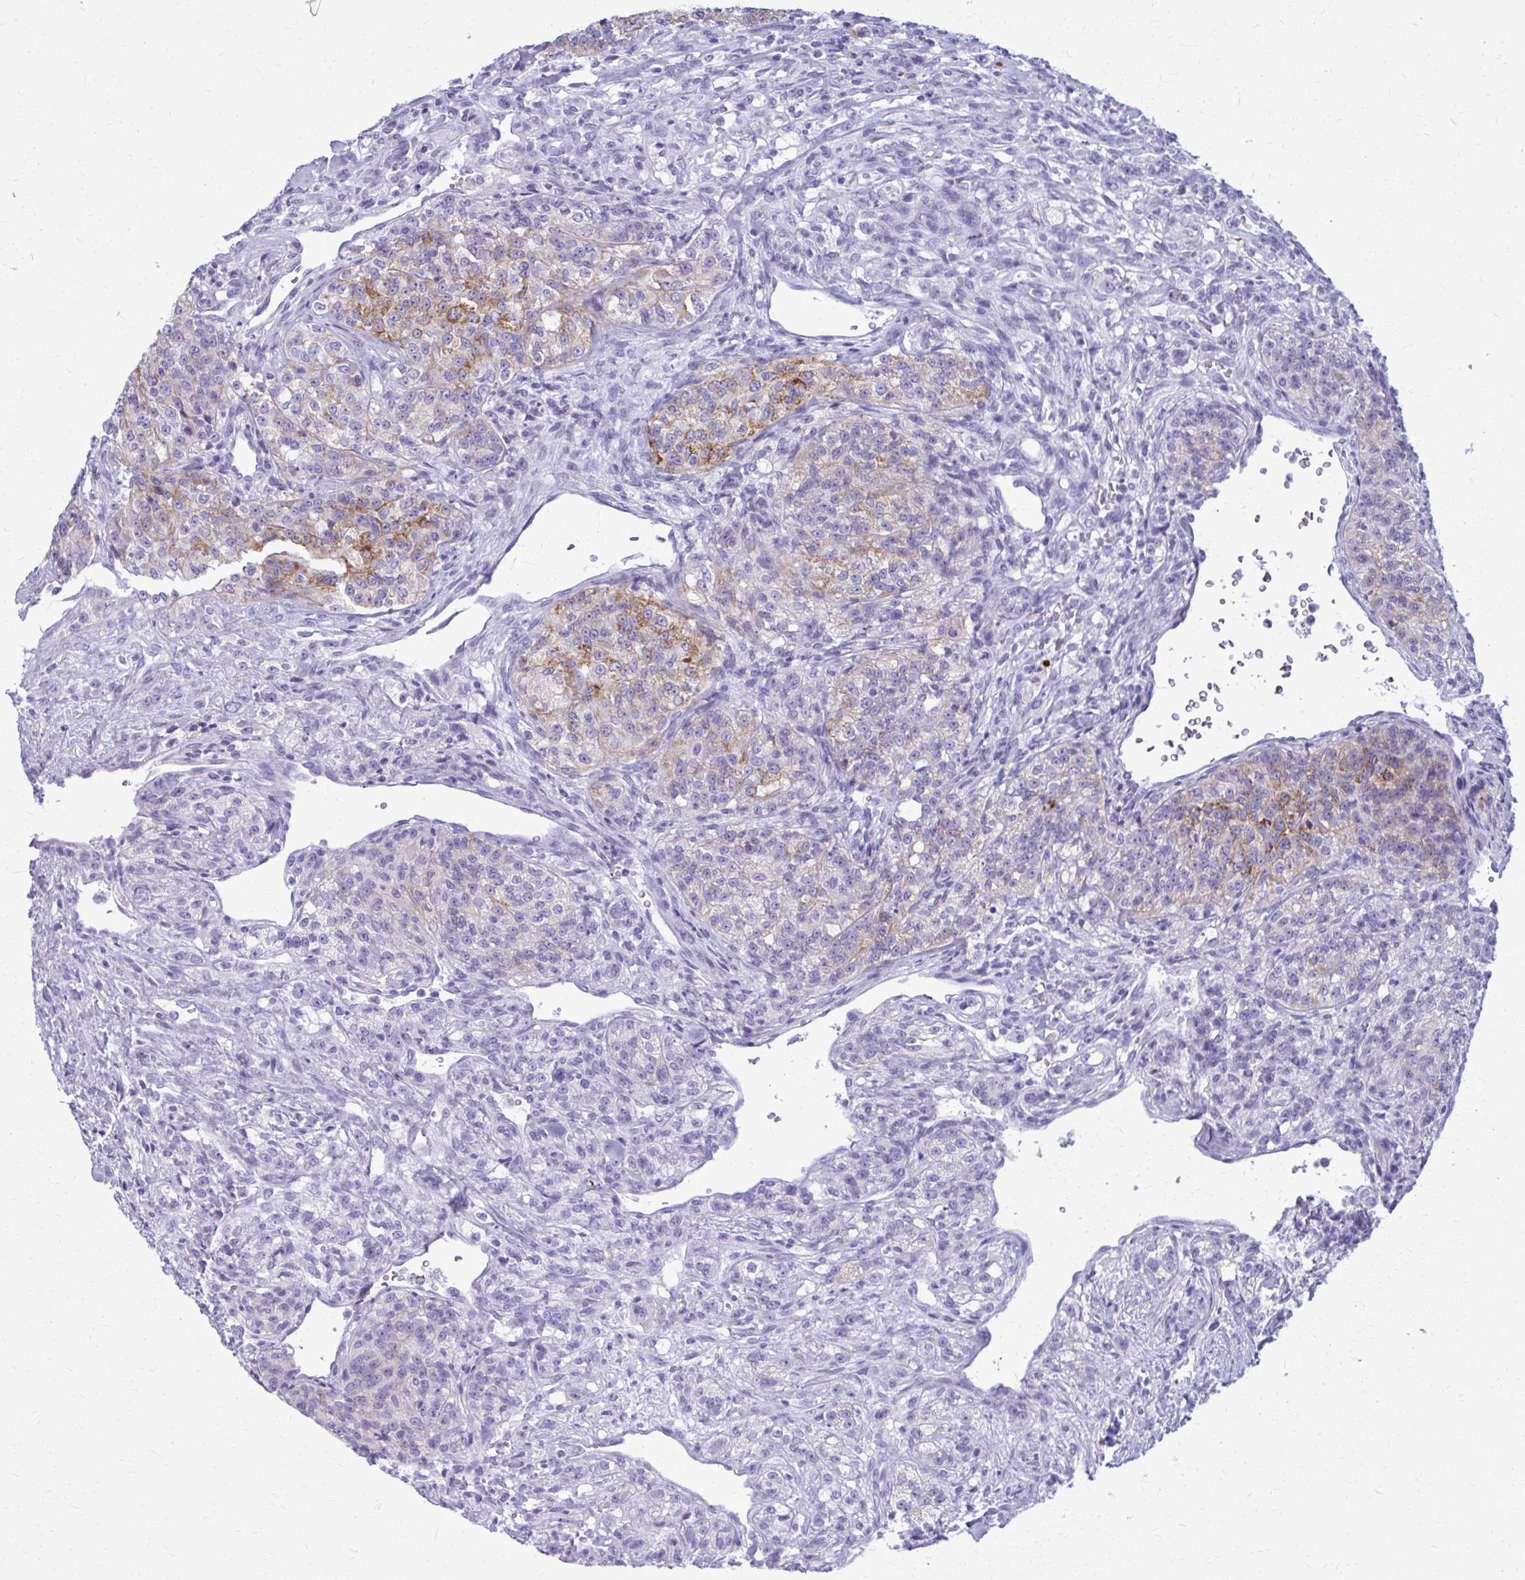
{"staining": {"intensity": "moderate", "quantity": "<25%", "location": "cytoplasmic/membranous"}, "tissue": "renal cancer", "cell_type": "Tumor cells", "image_type": "cancer", "snomed": [{"axis": "morphology", "description": "Adenocarcinoma, NOS"}, {"axis": "topography", "description": "Kidney"}], "caption": "Renal cancer was stained to show a protein in brown. There is low levels of moderate cytoplasmic/membranous positivity in about <25% of tumor cells.", "gene": "ACSM2B", "patient": {"sex": "female", "age": 63}}